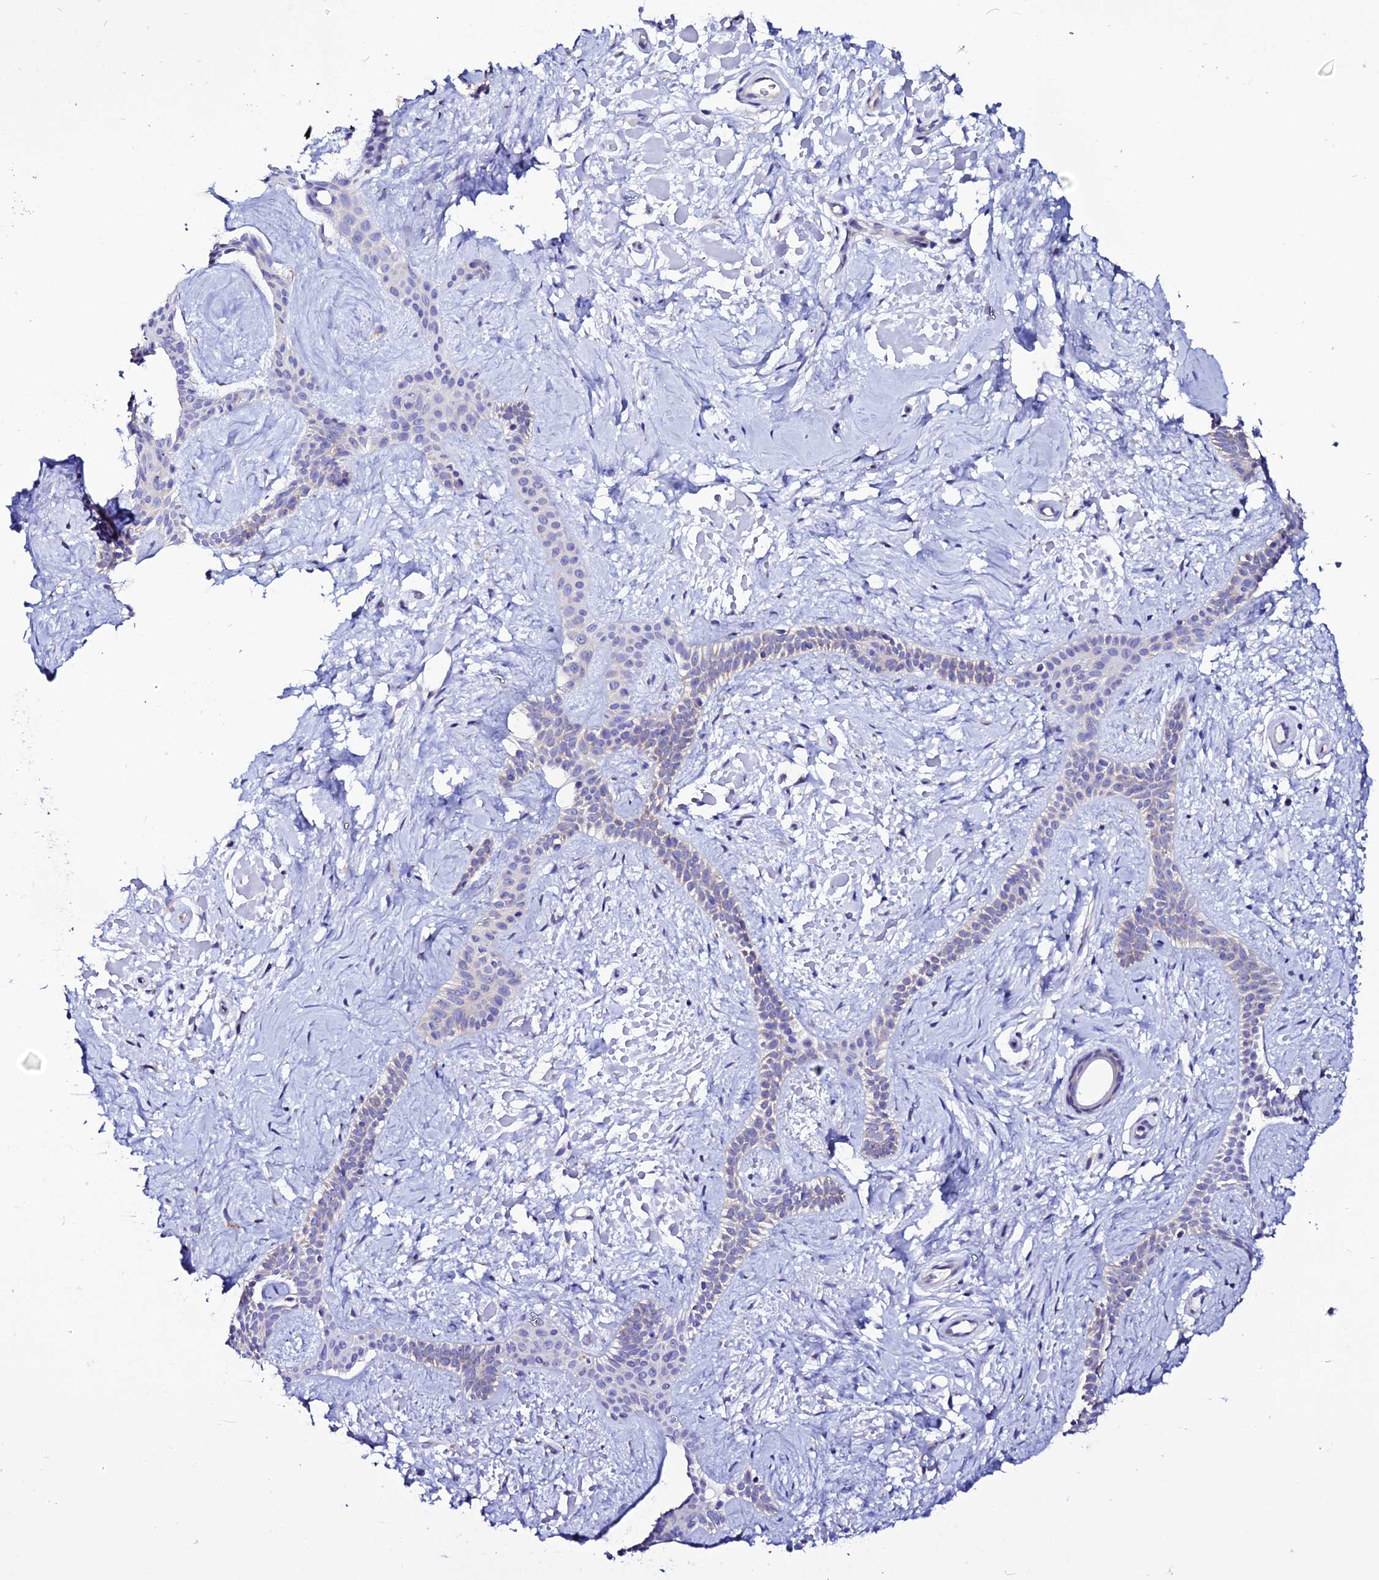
{"staining": {"intensity": "negative", "quantity": "none", "location": "none"}, "tissue": "skin cancer", "cell_type": "Tumor cells", "image_type": "cancer", "snomed": [{"axis": "morphology", "description": "Basal cell carcinoma"}, {"axis": "topography", "description": "Skin"}], "caption": "This is an IHC micrograph of skin cancer (basal cell carcinoma). There is no expression in tumor cells.", "gene": "EEF1G", "patient": {"sex": "male", "age": 78}}